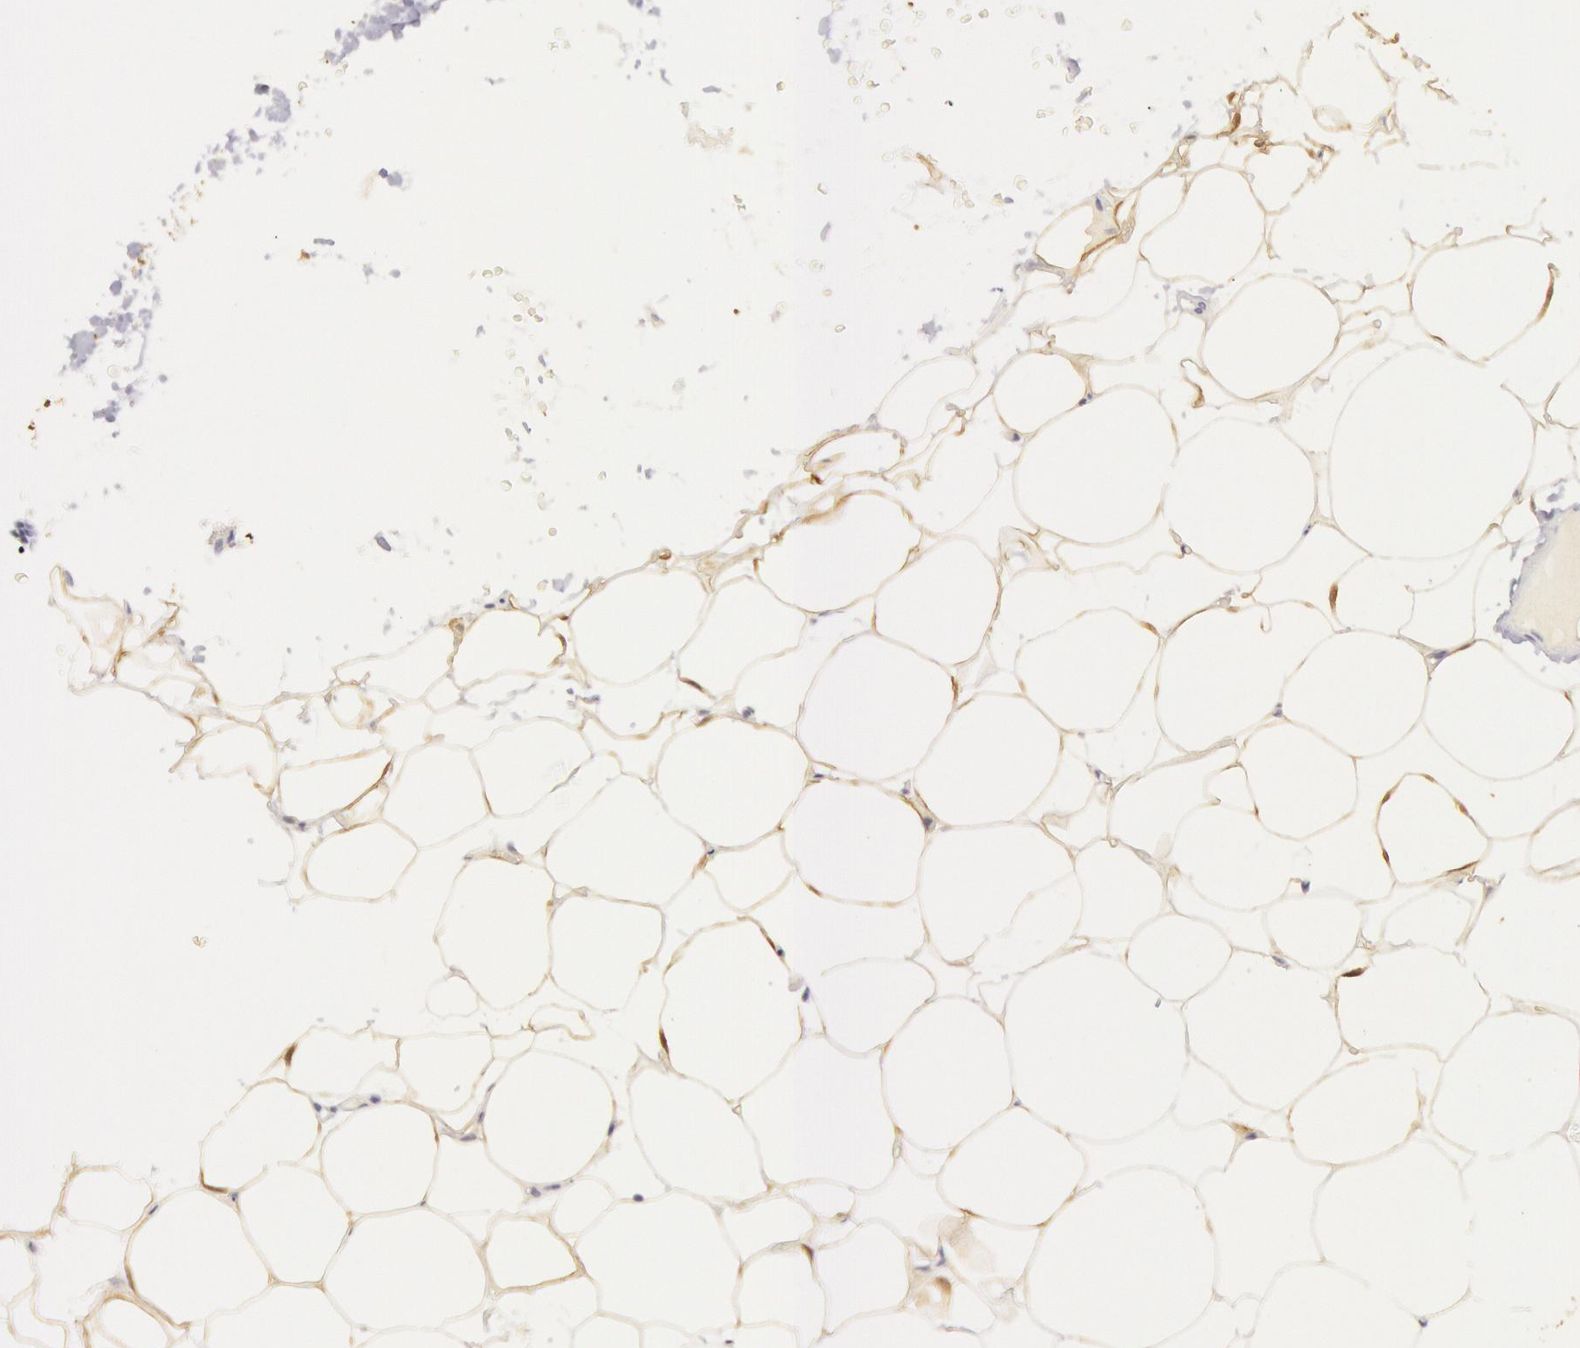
{"staining": {"intensity": "weak", "quantity": ">75%", "location": "cytoplasmic/membranous"}, "tissue": "adipose tissue", "cell_type": "Adipocytes", "image_type": "normal", "snomed": [{"axis": "morphology", "description": "Normal tissue, NOS"}, {"axis": "morphology", "description": "Fibrosis, NOS"}, {"axis": "topography", "description": "Breast"}], "caption": "Weak cytoplasmic/membranous positivity is present in approximately >75% of adipocytes in benign adipose tissue.", "gene": "CKB", "patient": {"sex": "female", "age": 24}}